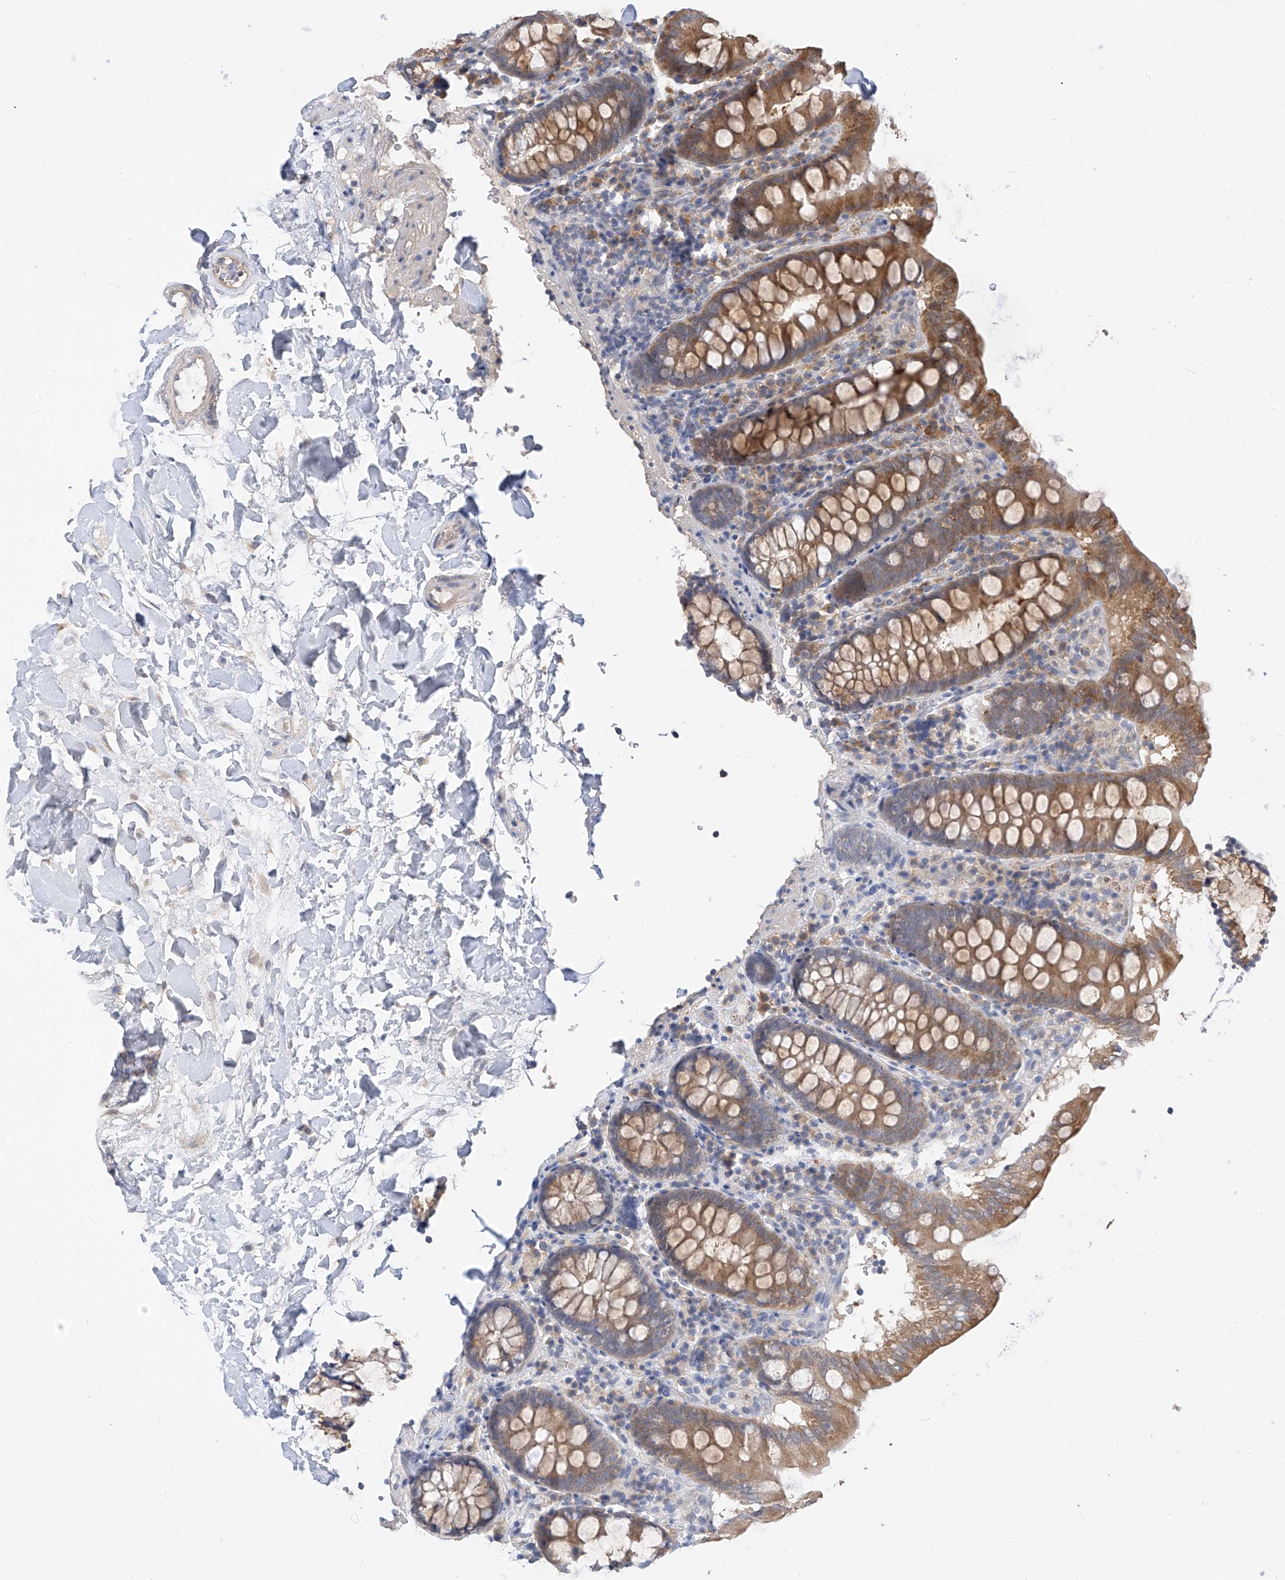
{"staining": {"intensity": "weak", "quantity": "25%-75%", "location": "cytoplasmic/membranous"}, "tissue": "colon", "cell_type": "Endothelial cells", "image_type": "normal", "snomed": [{"axis": "morphology", "description": "Normal tissue, NOS"}, {"axis": "topography", "description": "Colon"}], "caption": "Immunohistochemistry staining of normal colon, which displays low levels of weak cytoplasmic/membranous staining in approximately 25%-75% of endothelial cells indicating weak cytoplasmic/membranous protein expression. The staining was performed using DAB (brown) for protein detection and nuclei were counterstained in hematoxylin (blue).", "gene": "OFD1", "patient": {"sex": "female", "age": 79}}